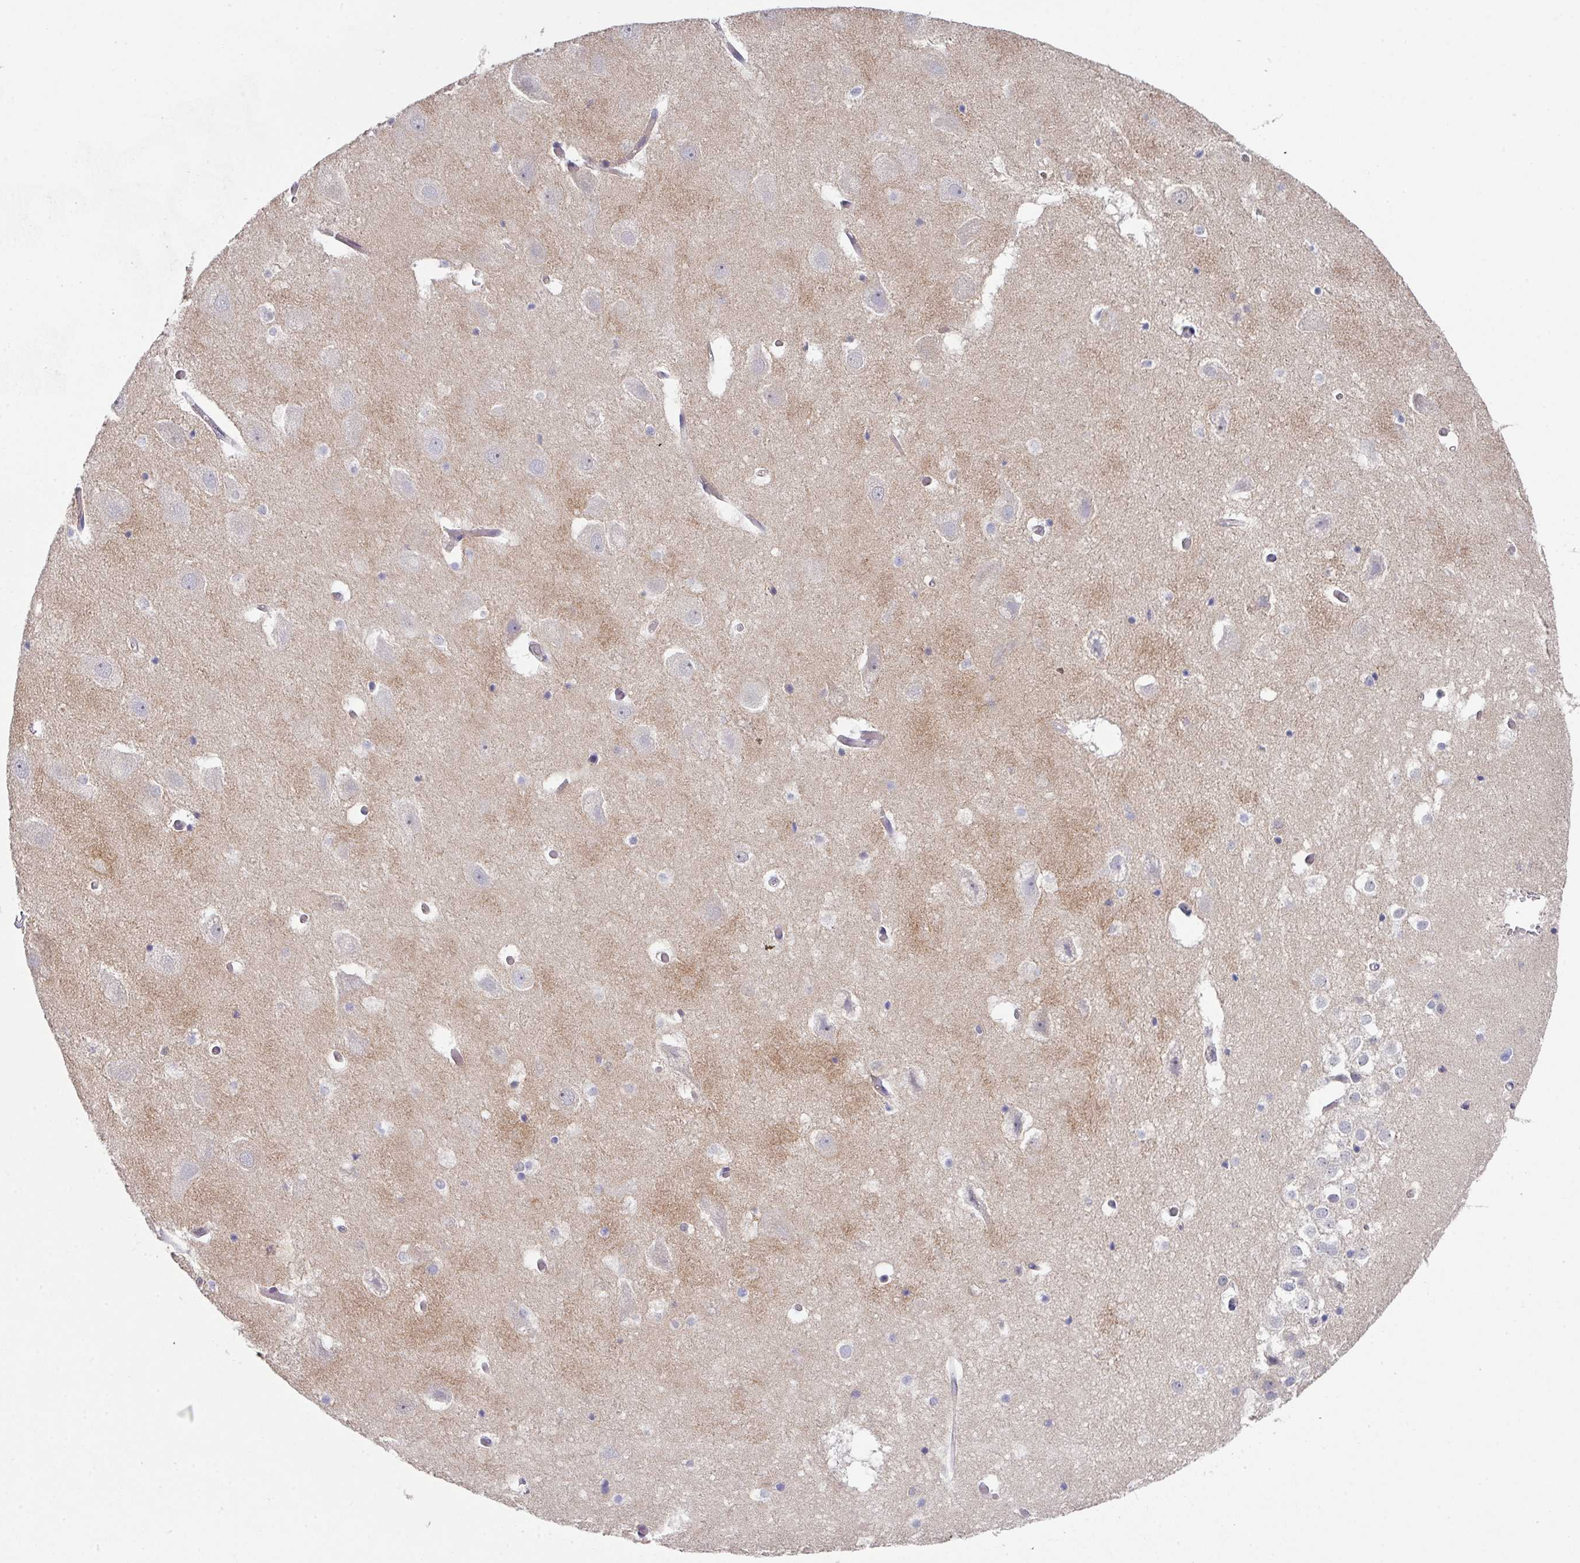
{"staining": {"intensity": "negative", "quantity": "none", "location": "none"}, "tissue": "hippocampus", "cell_type": "Glial cells", "image_type": "normal", "snomed": [{"axis": "morphology", "description": "Normal tissue, NOS"}, {"axis": "topography", "description": "Hippocampus"}], "caption": "Immunohistochemistry (IHC) histopathology image of normal hippocampus: hippocampus stained with DAB (3,3'-diaminobenzidine) exhibits no significant protein positivity in glial cells.", "gene": "DCAF12L1", "patient": {"sex": "female", "age": 52}}